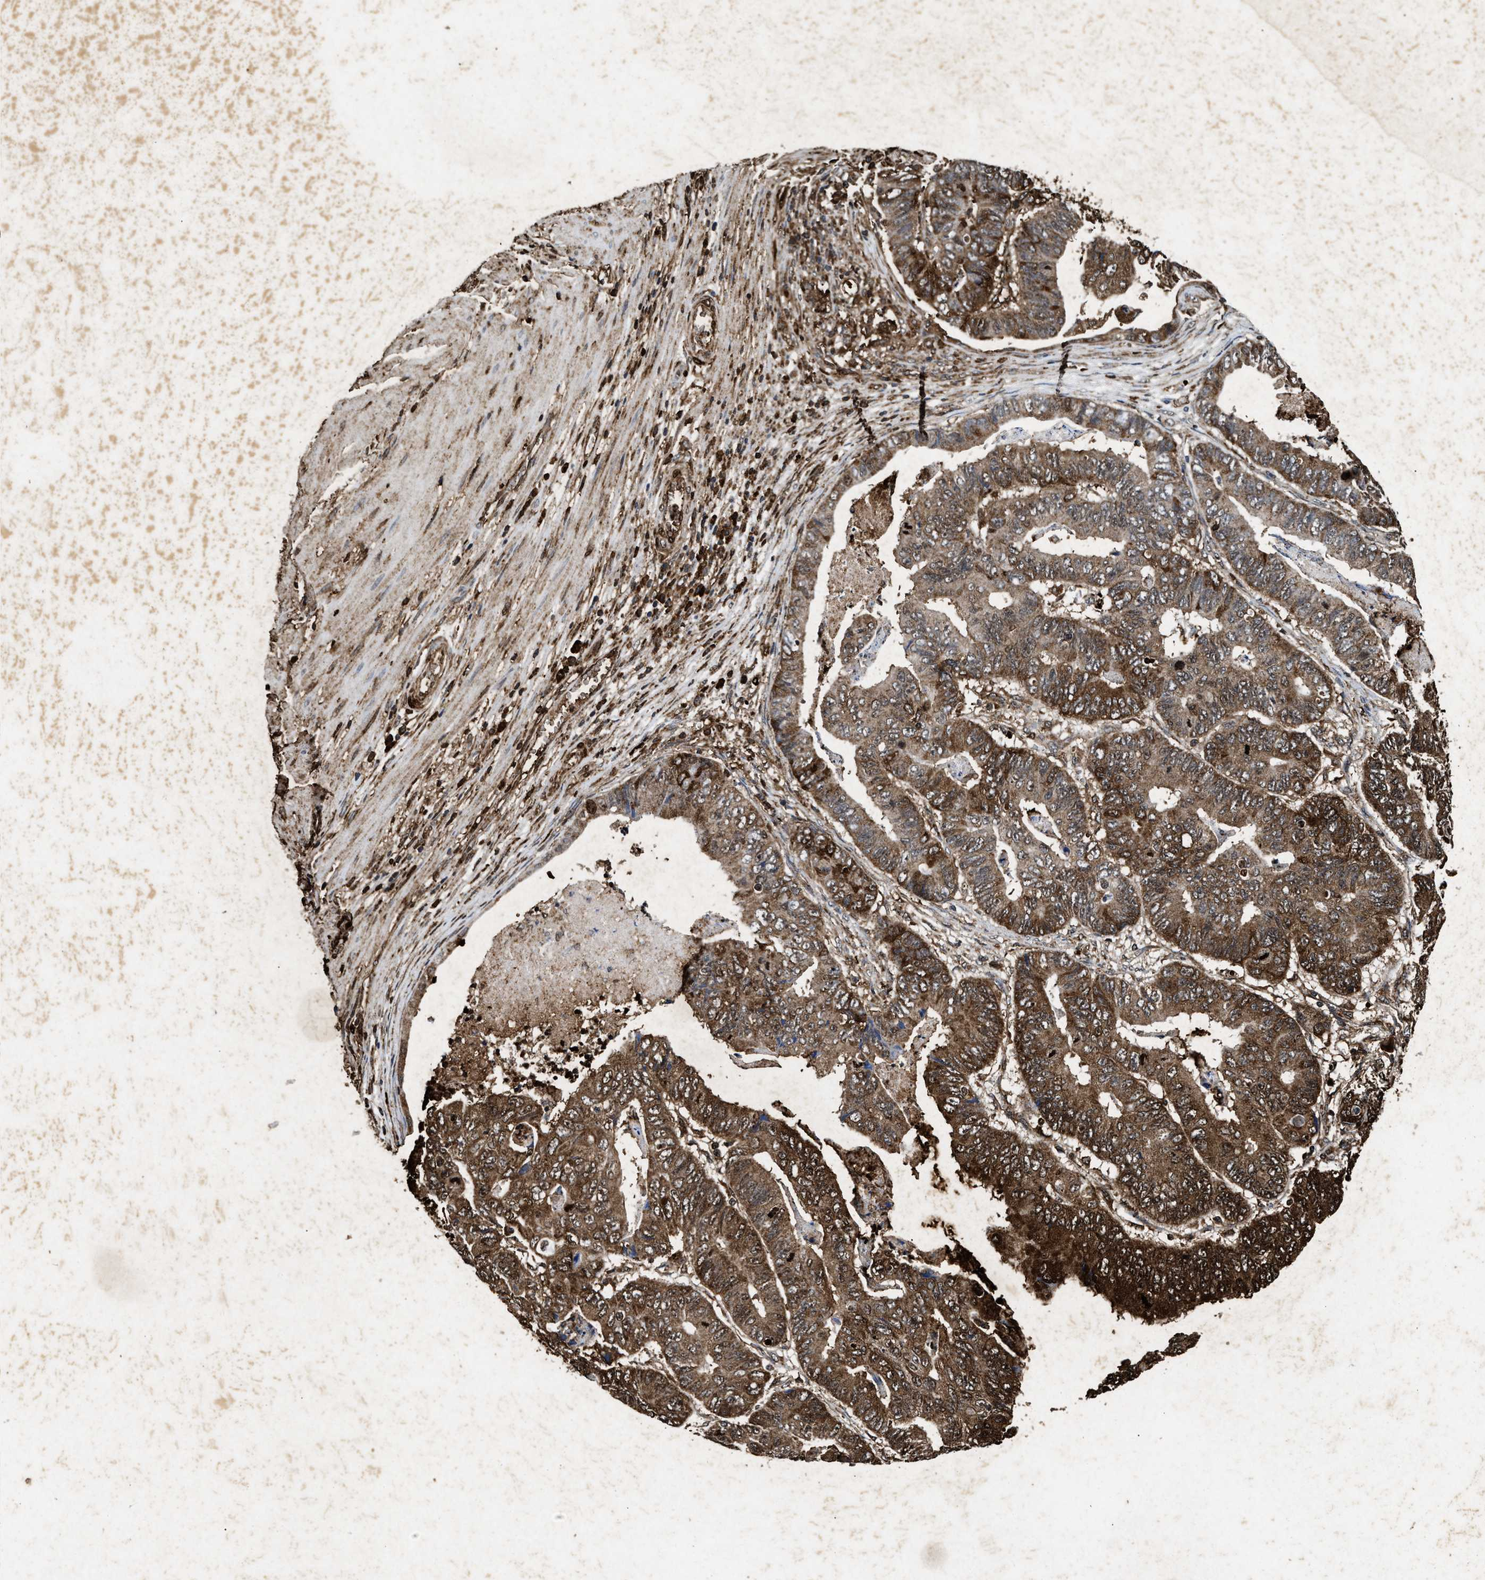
{"staining": {"intensity": "strong", "quantity": ">75%", "location": "cytoplasmic/membranous,nuclear"}, "tissue": "stomach cancer", "cell_type": "Tumor cells", "image_type": "cancer", "snomed": [{"axis": "morphology", "description": "Adenocarcinoma, NOS"}, {"axis": "topography", "description": "Stomach, lower"}], "caption": "Stomach cancer stained for a protein reveals strong cytoplasmic/membranous and nuclear positivity in tumor cells.", "gene": "ACOX1", "patient": {"sex": "male", "age": 77}}